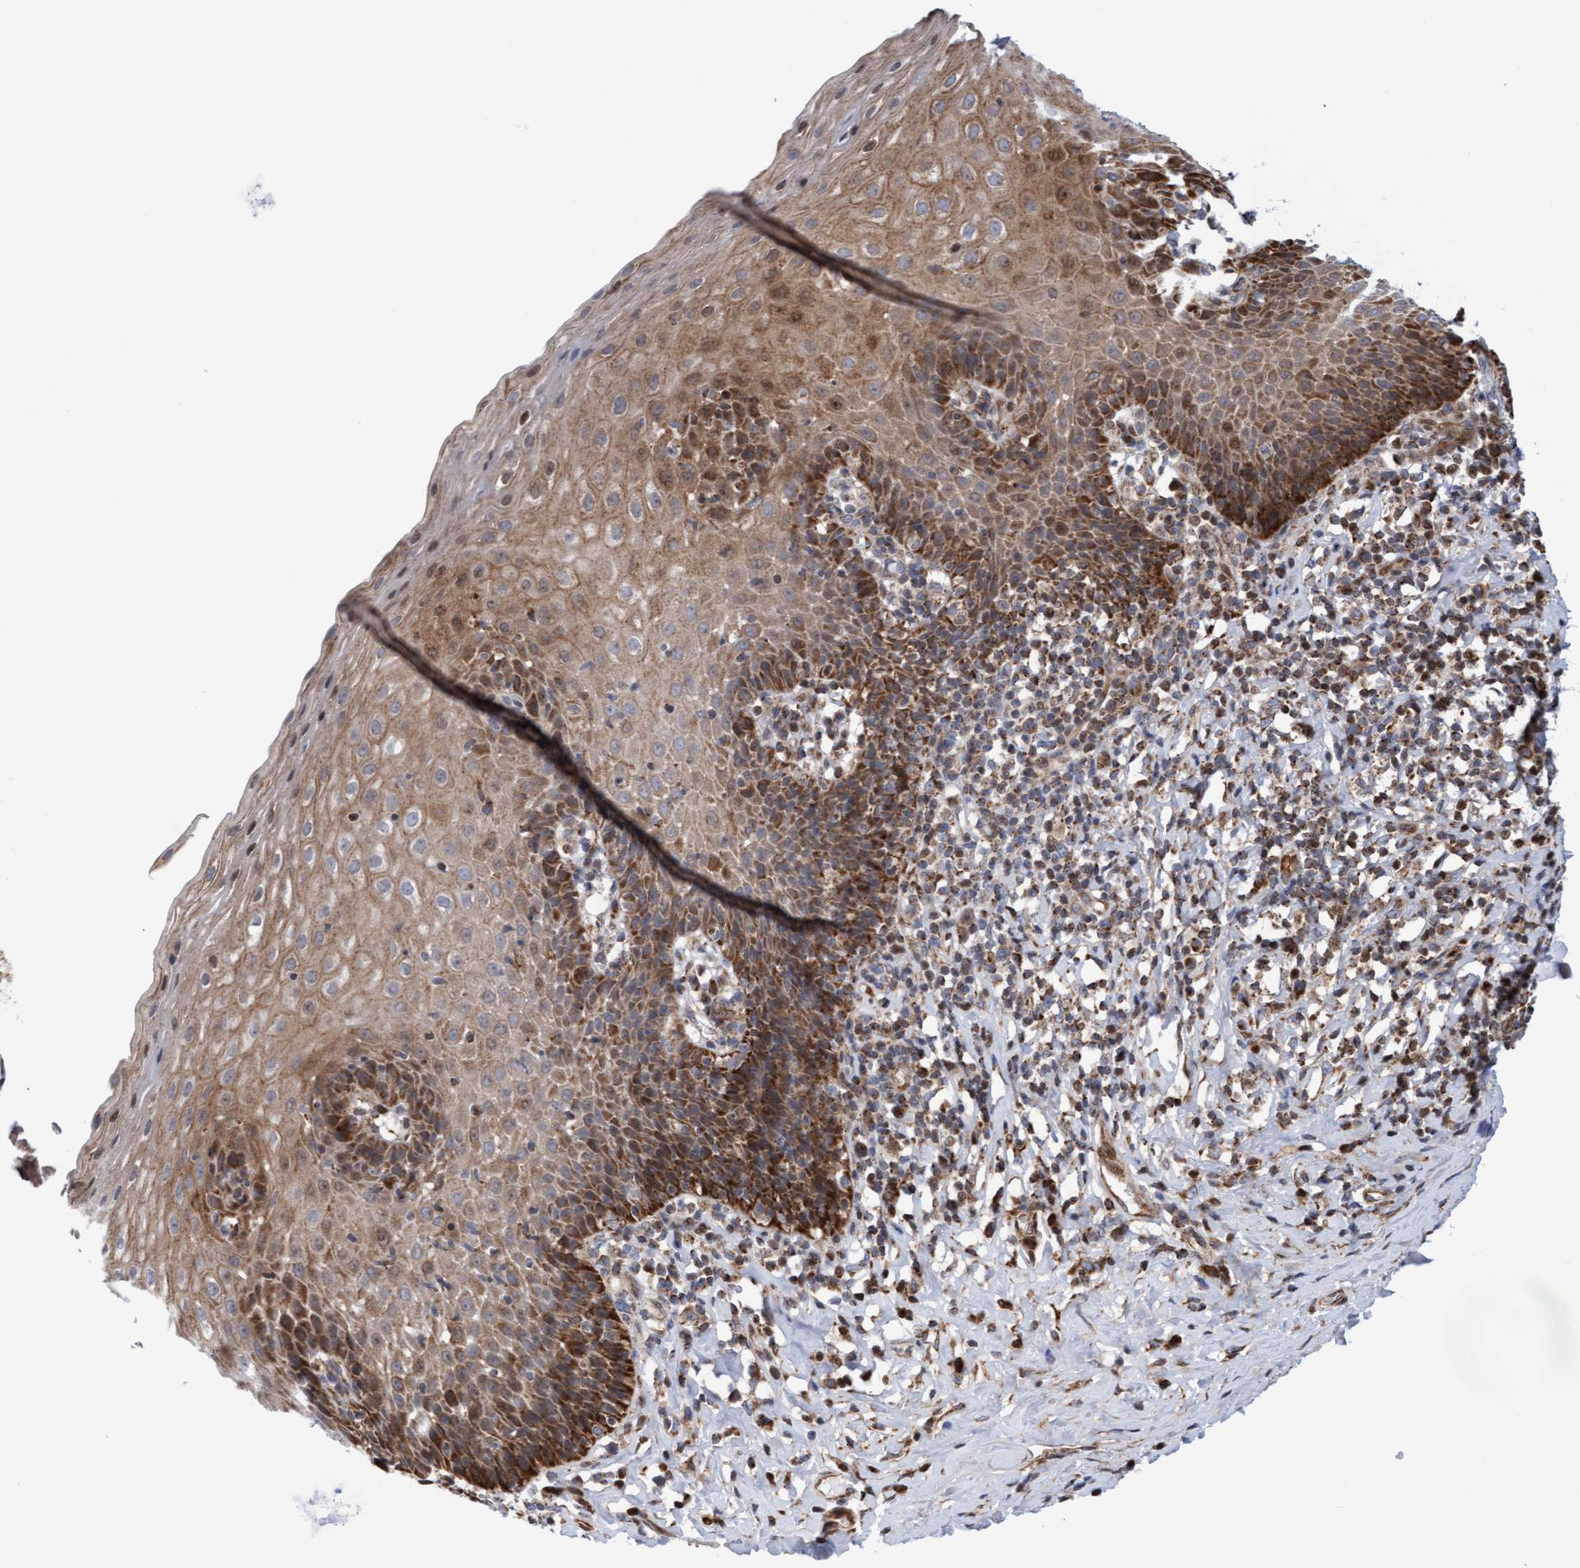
{"staining": {"intensity": "moderate", "quantity": ">75%", "location": "cytoplasmic/membranous"}, "tissue": "esophagus", "cell_type": "Squamous epithelial cells", "image_type": "normal", "snomed": [{"axis": "morphology", "description": "Normal tissue, NOS"}, {"axis": "topography", "description": "Esophagus"}], "caption": "This histopathology image demonstrates IHC staining of benign esophagus, with medium moderate cytoplasmic/membranous staining in about >75% of squamous epithelial cells.", "gene": "PECR", "patient": {"sex": "female", "age": 61}}